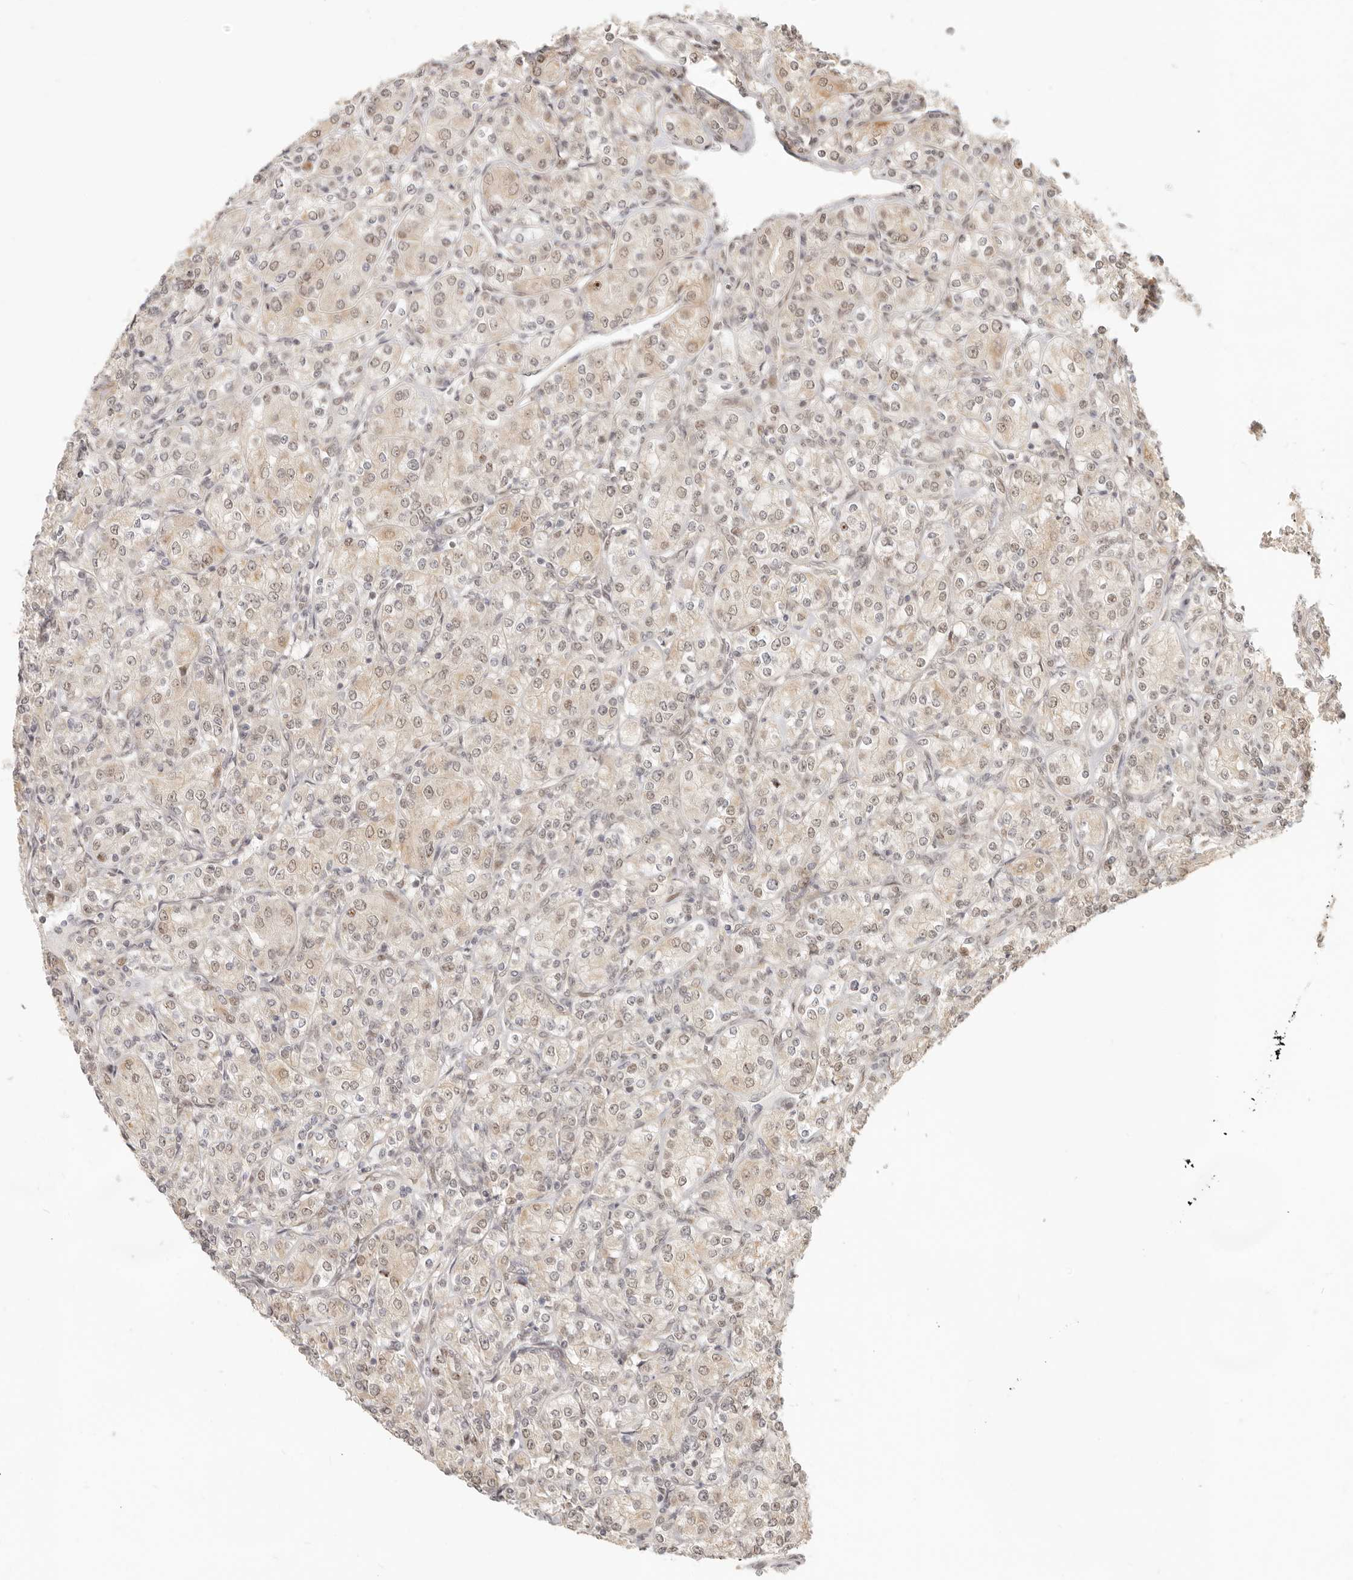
{"staining": {"intensity": "weak", "quantity": "<25%", "location": "cytoplasmic/membranous"}, "tissue": "renal cancer", "cell_type": "Tumor cells", "image_type": "cancer", "snomed": [{"axis": "morphology", "description": "Adenocarcinoma, NOS"}, {"axis": "topography", "description": "Kidney"}], "caption": "Renal cancer stained for a protein using immunohistochemistry (IHC) demonstrates no positivity tumor cells.", "gene": "TUFT1", "patient": {"sex": "male", "age": 77}}